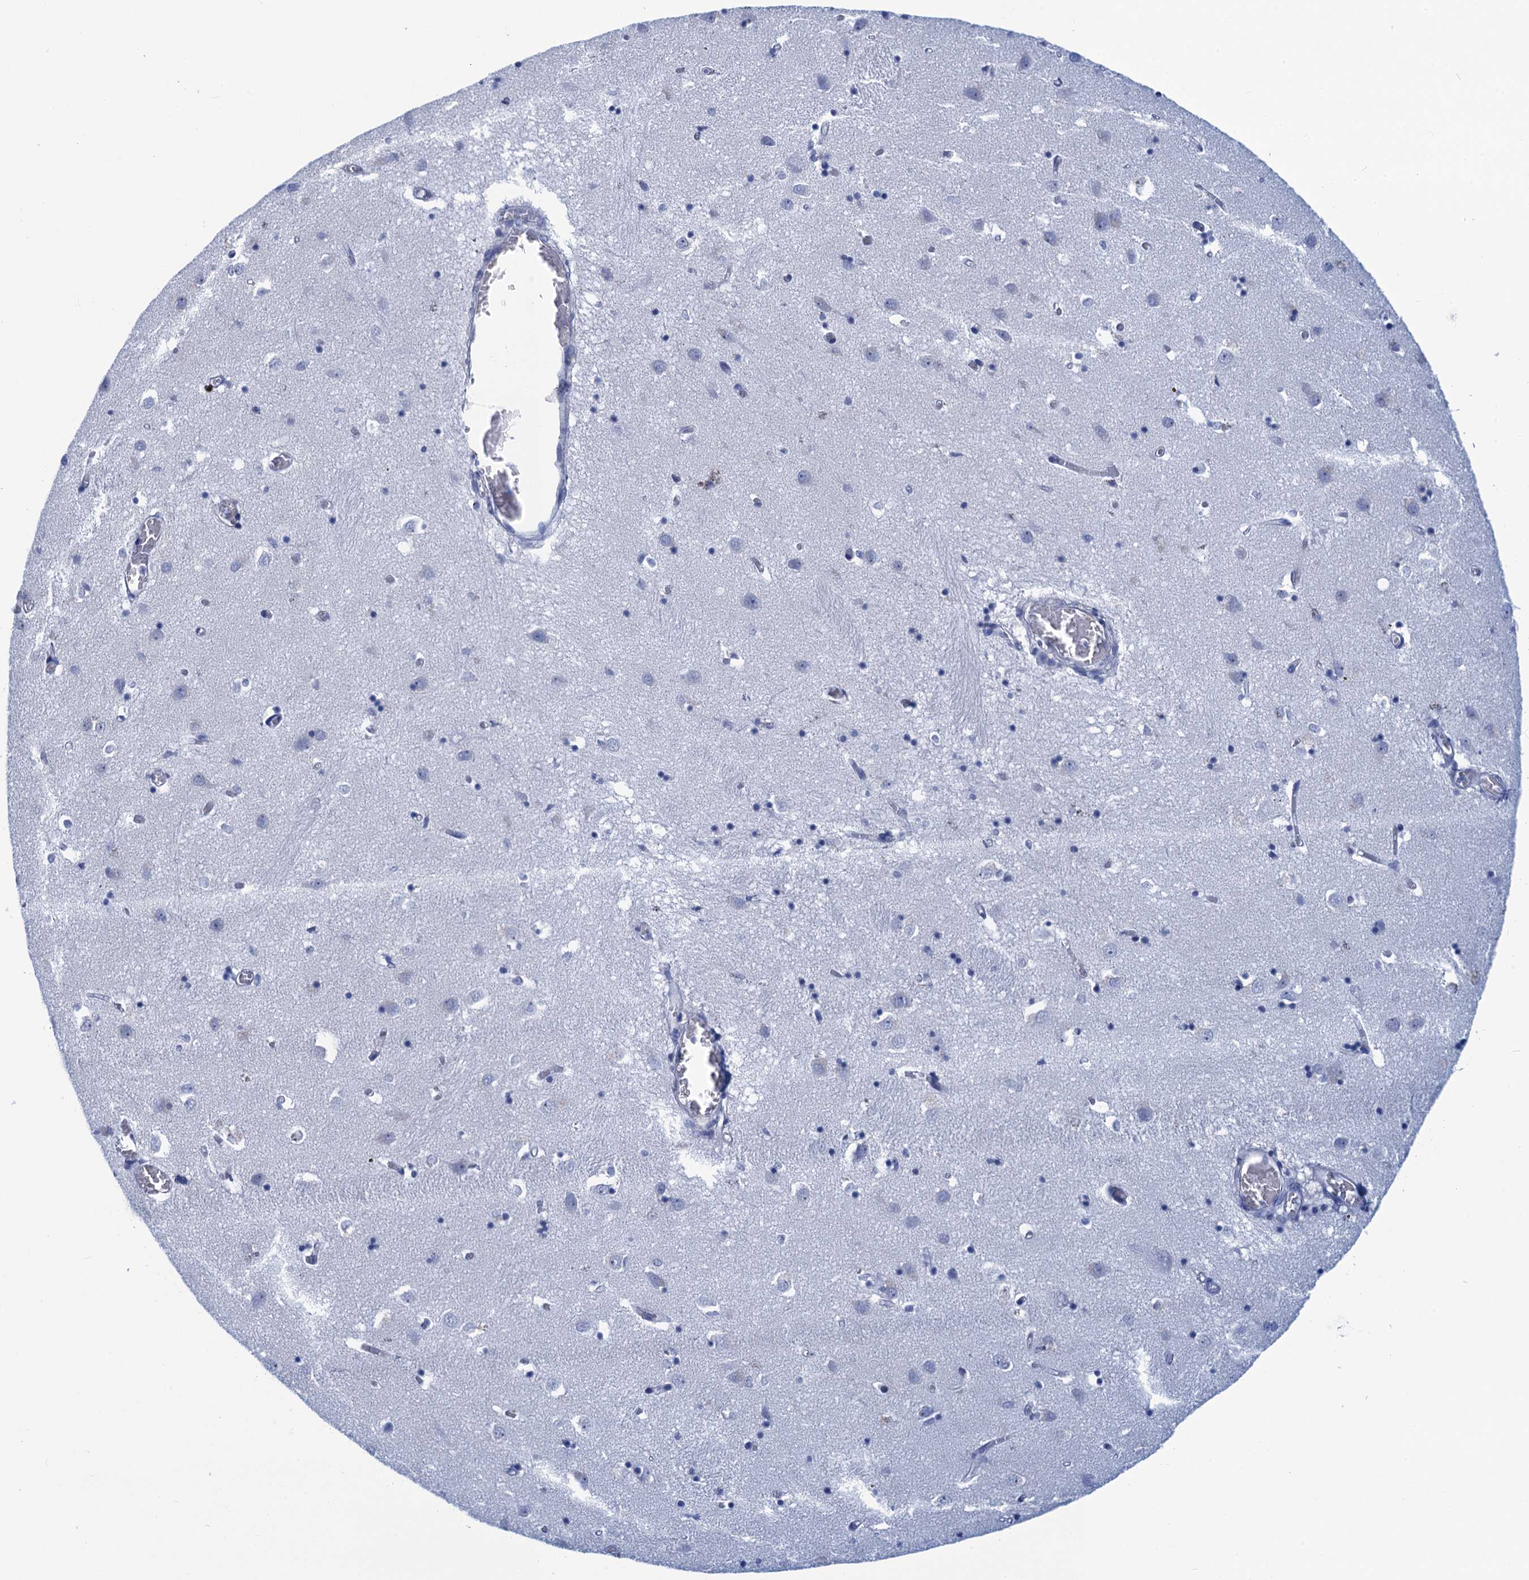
{"staining": {"intensity": "negative", "quantity": "none", "location": "none"}, "tissue": "caudate", "cell_type": "Glial cells", "image_type": "normal", "snomed": [{"axis": "morphology", "description": "Normal tissue, NOS"}, {"axis": "topography", "description": "Lateral ventricle wall"}], "caption": "This is a photomicrograph of immunohistochemistry staining of normal caudate, which shows no positivity in glial cells.", "gene": "CALML5", "patient": {"sex": "male", "age": 70}}